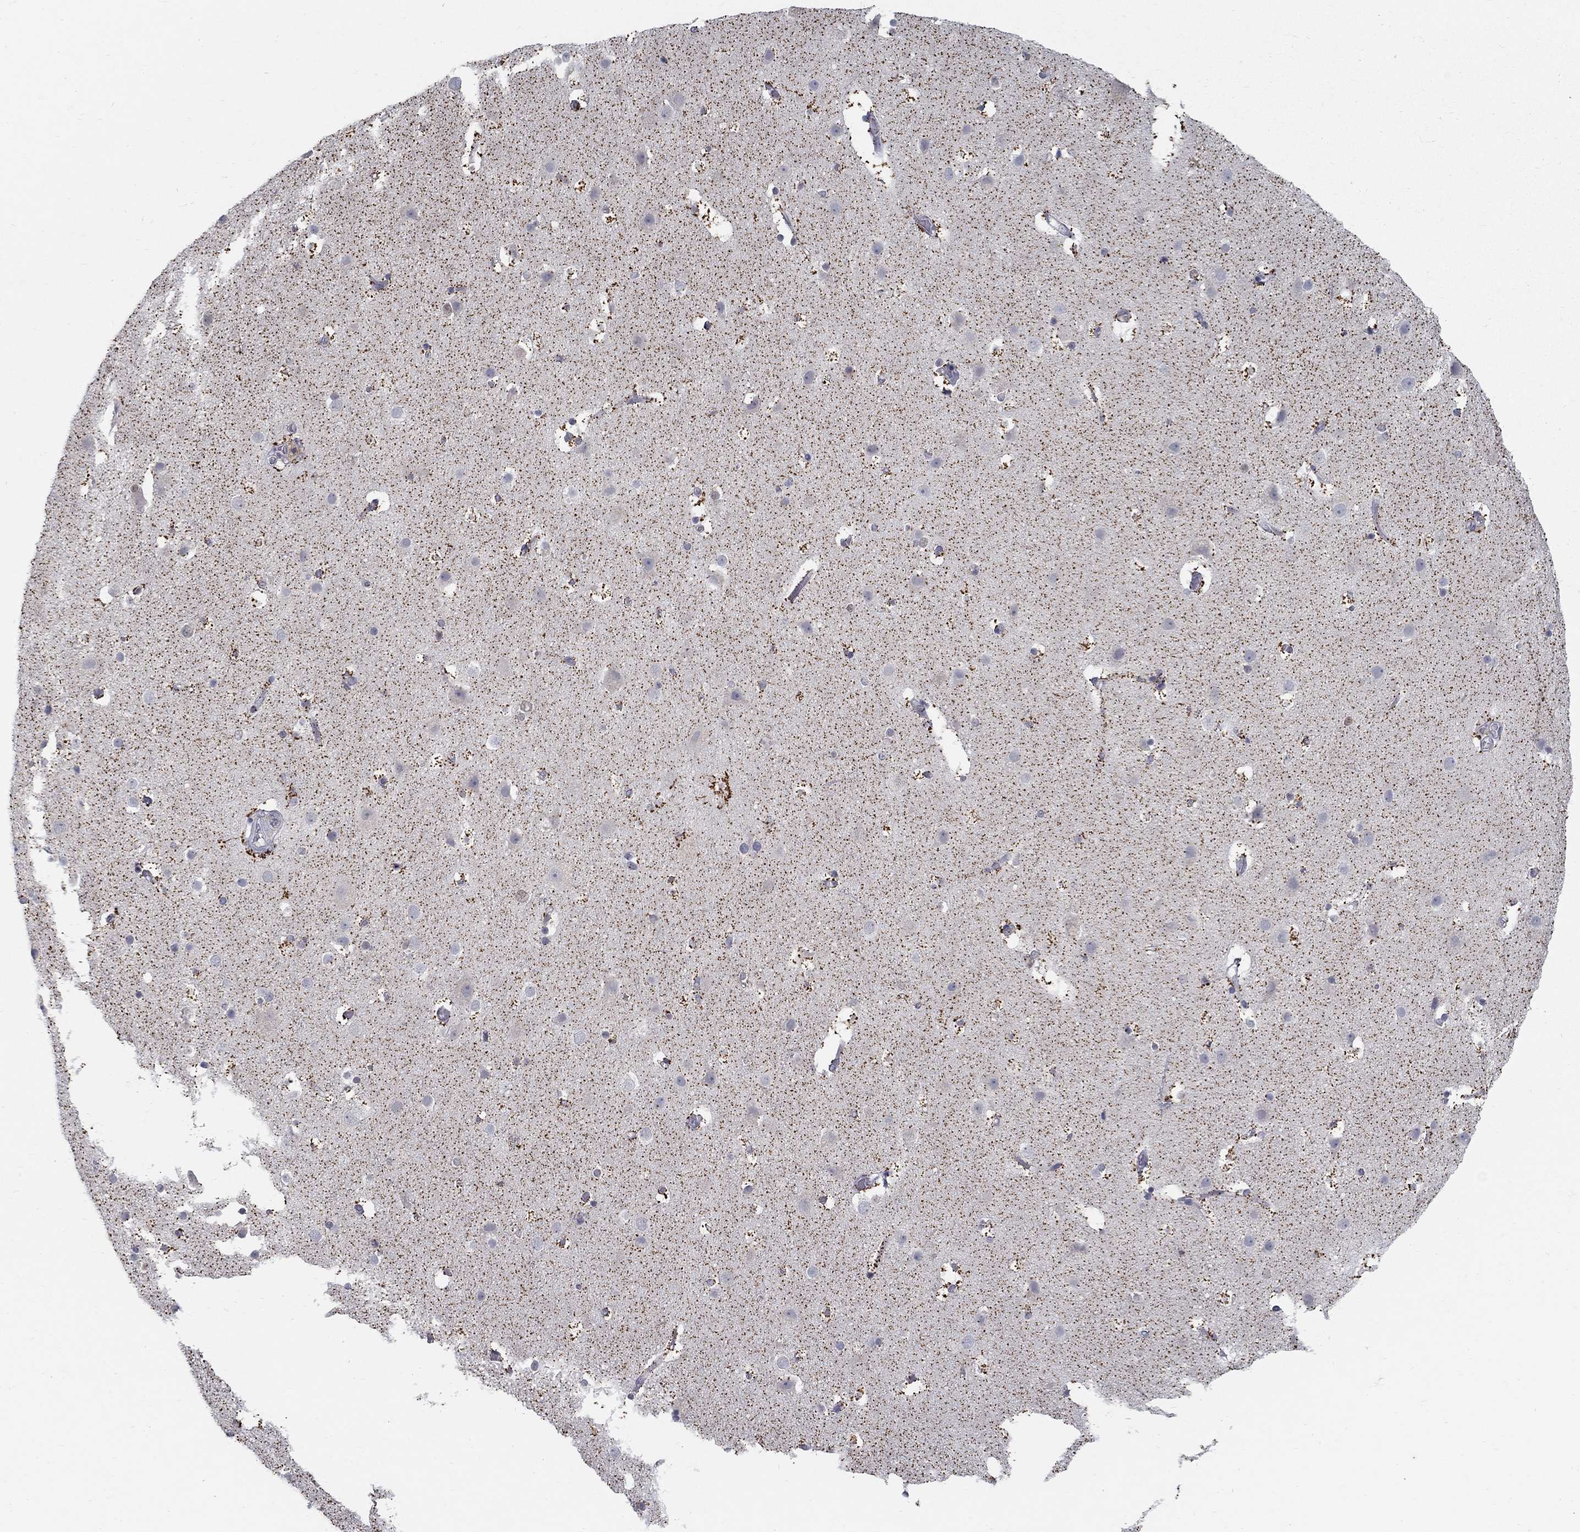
{"staining": {"intensity": "negative", "quantity": "none", "location": "none"}, "tissue": "cerebral cortex", "cell_type": "Endothelial cells", "image_type": "normal", "snomed": [{"axis": "morphology", "description": "Normal tissue, NOS"}, {"axis": "topography", "description": "Cerebral cortex"}], "caption": "Immunohistochemistry of benign human cerebral cortex exhibits no expression in endothelial cells. (Stains: DAB immunohistochemistry (IHC) with hematoxylin counter stain, Microscopy: brightfield microscopy at high magnification).", "gene": "GCFC2", "patient": {"sex": "female", "age": 52}}